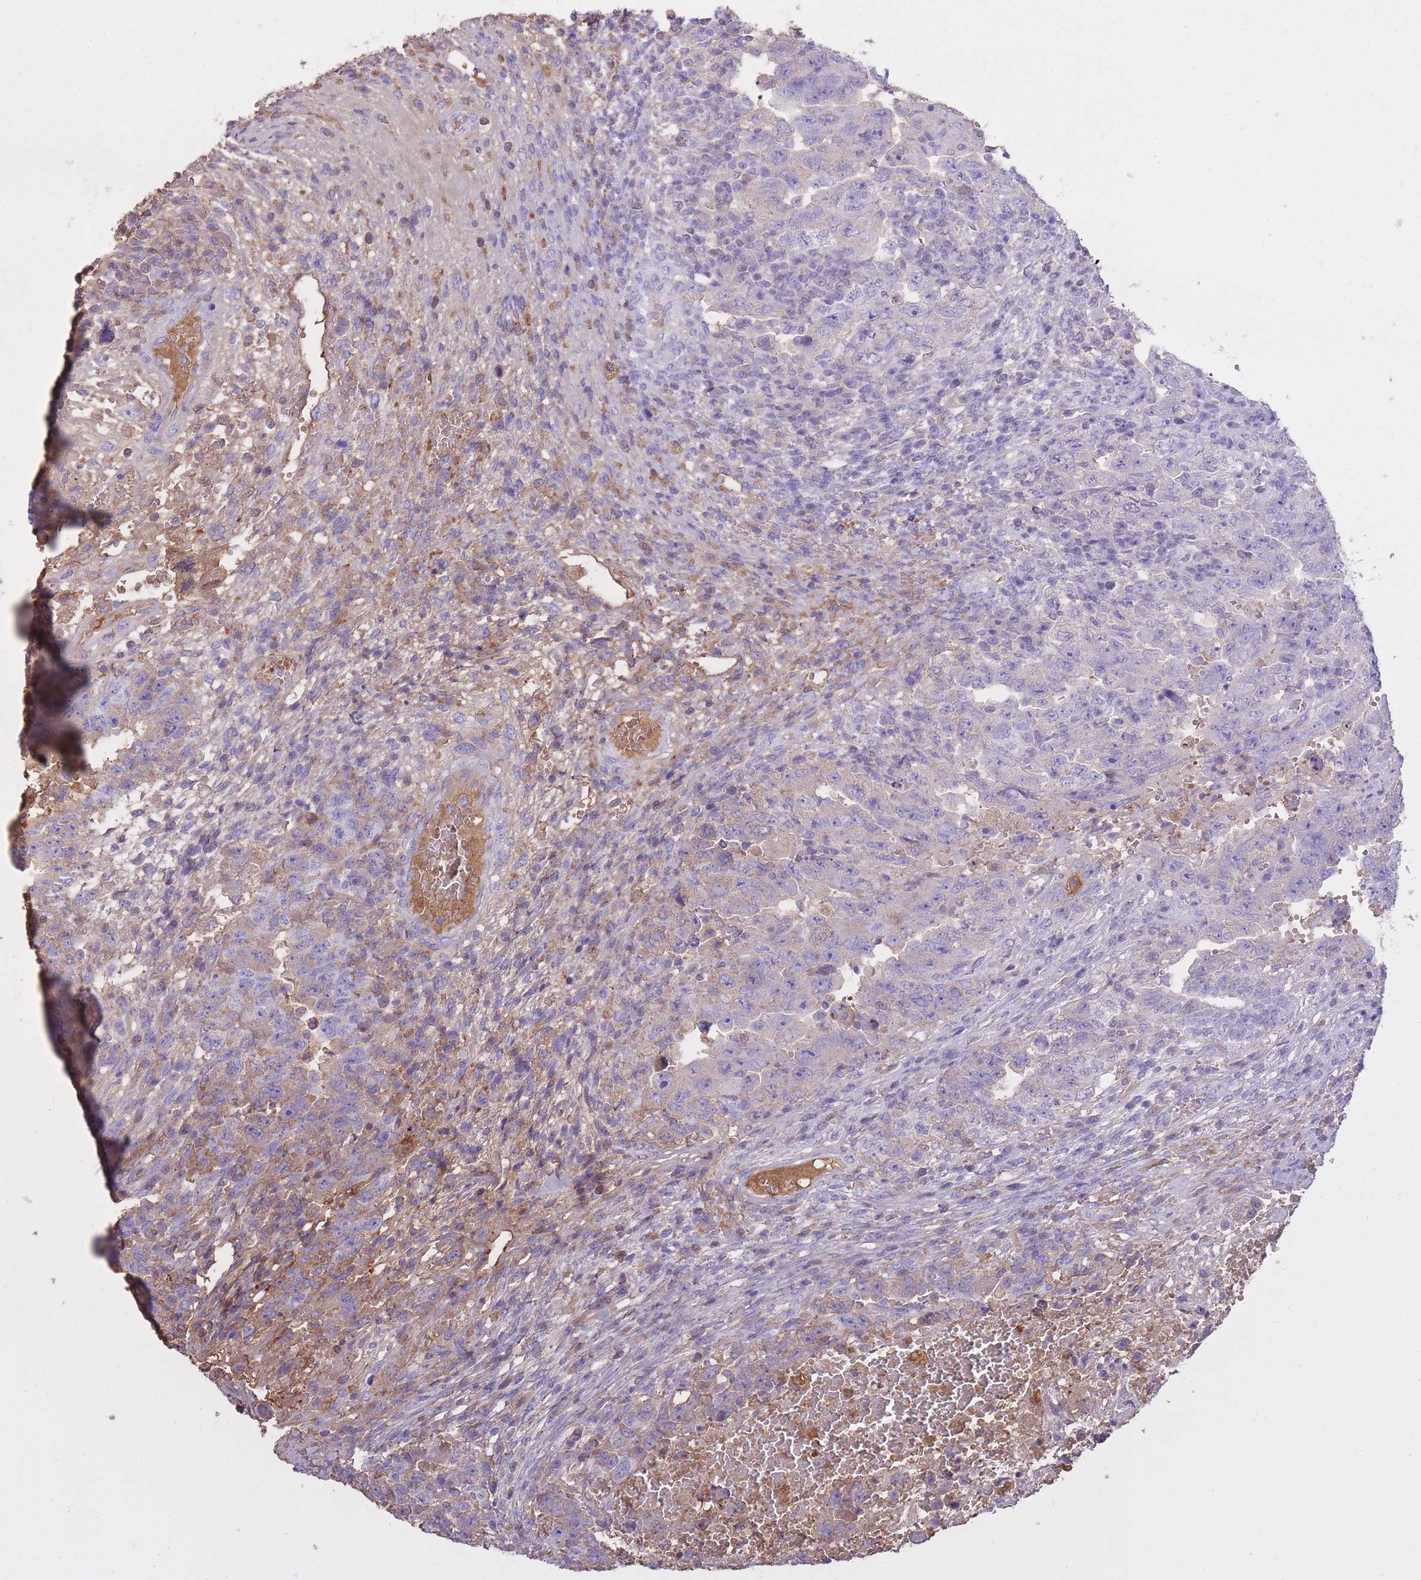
{"staining": {"intensity": "weak", "quantity": "<25%", "location": "cytoplasmic/membranous"}, "tissue": "testis cancer", "cell_type": "Tumor cells", "image_type": "cancer", "snomed": [{"axis": "morphology", "description": "Carcinoma, Embryonal, NOS"}, {"axis": "topography", "description": "Testis"}], "caption": "This is a photomicrograph of IHC staining of testis cancer, which shows no expression in tumor cells. (DAB (3,3'-diaminobenzidine) IHC visualized using brightfield microscopy, high magnification).", "gene": "AP3S2", "patient": {"sex": "male", "age": 26}}